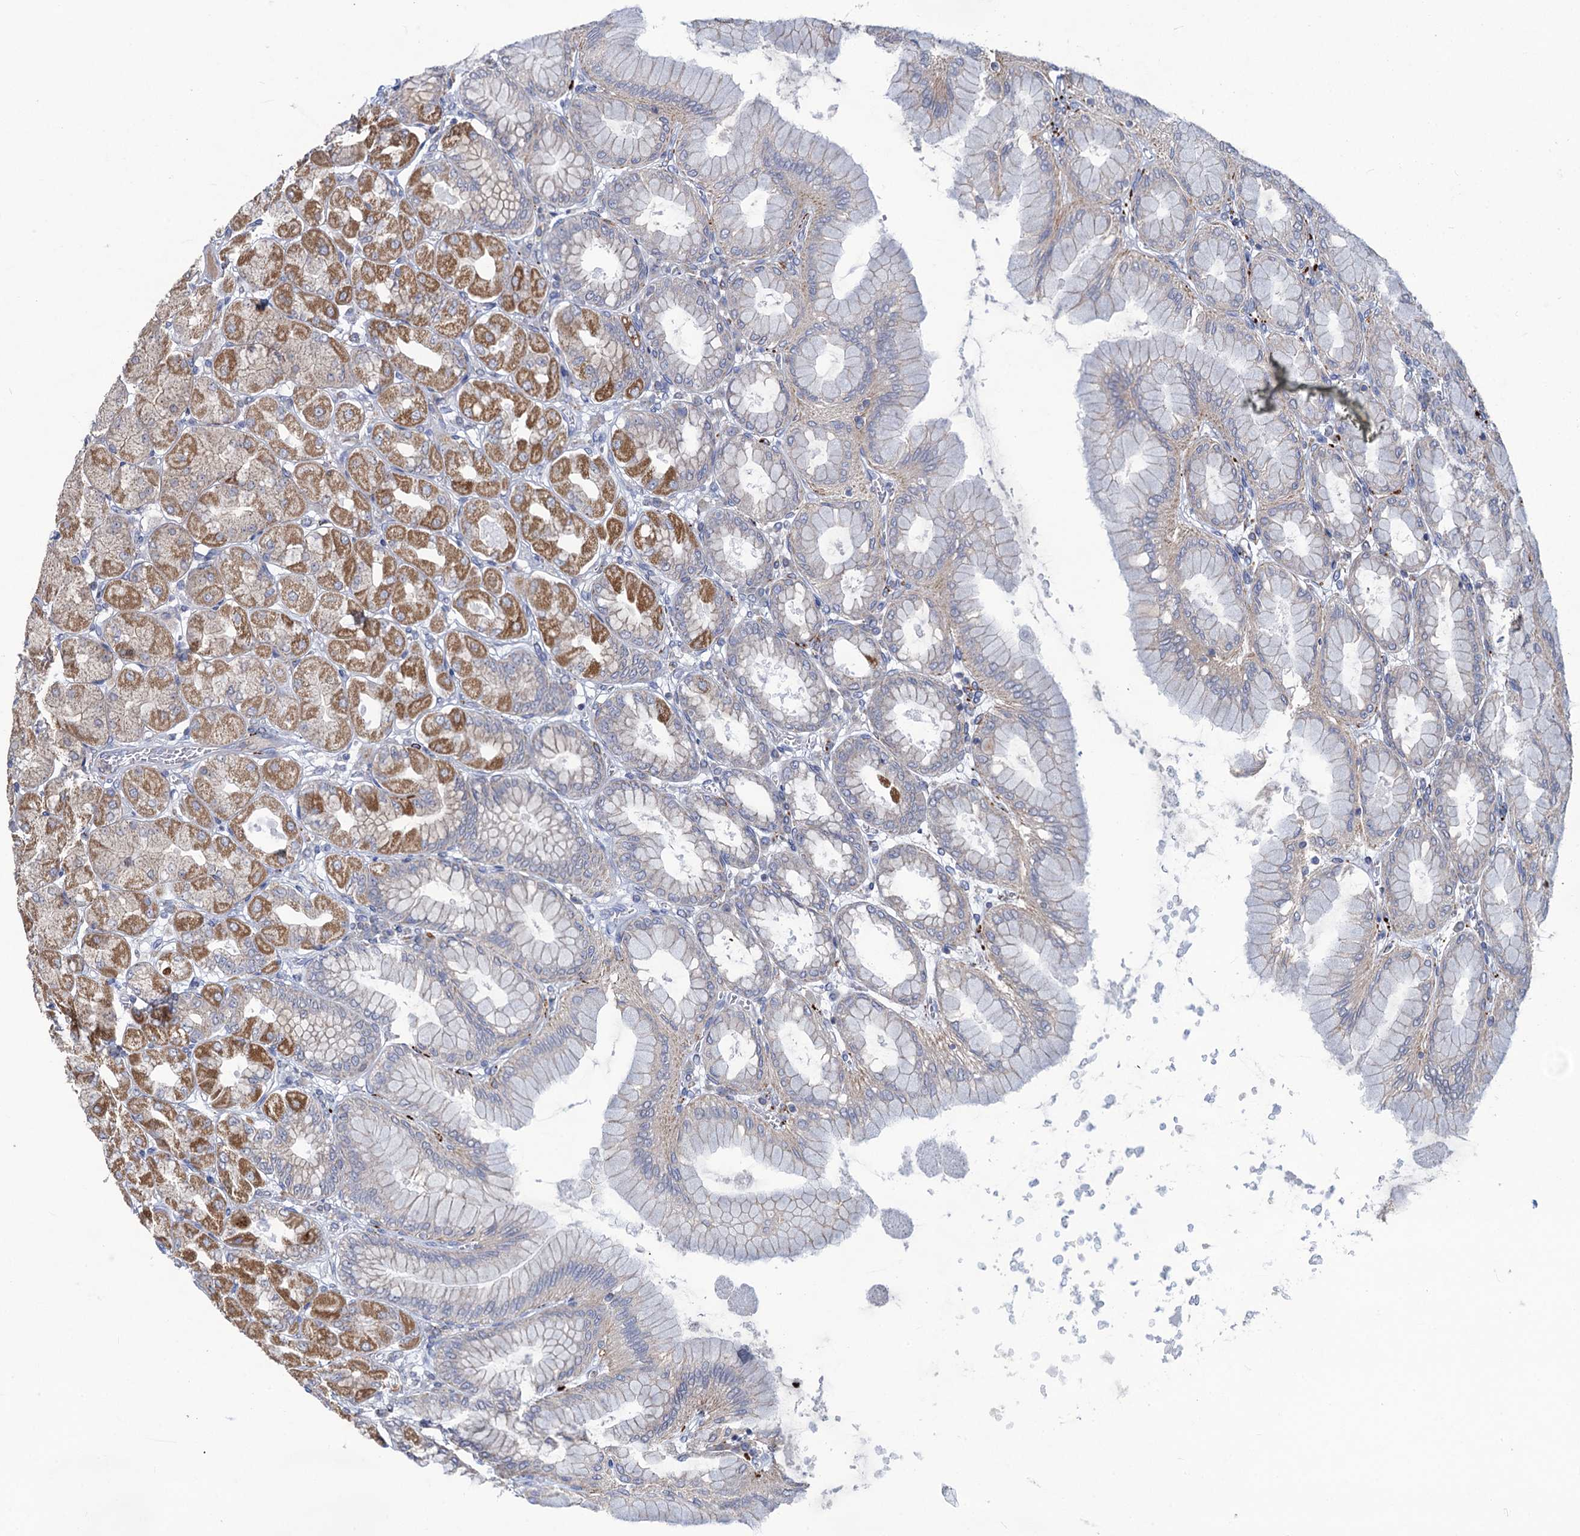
{"staining": {"intensity": "moderate", "quantity": "25%-75%", "location": "cytoplasmic/membranous"}, "tissue": "stomach", "cell_type": "Glandular cells", "image_type": "normal", "snomed": [{"axis": "morphology", "description": "Normal tissue, NOS"}, {"axis": "topography", "description": "Stomach, upper"}], "caption": "Glandular cells show moderate cytoplasmic/membranous staining in about 25%-75% of cells in benign stomach. (Brightfield microscopy of DAB IHC at high magnification).", "gene": "ANKS3", "patient": {"sex": "female", "age": 56}}